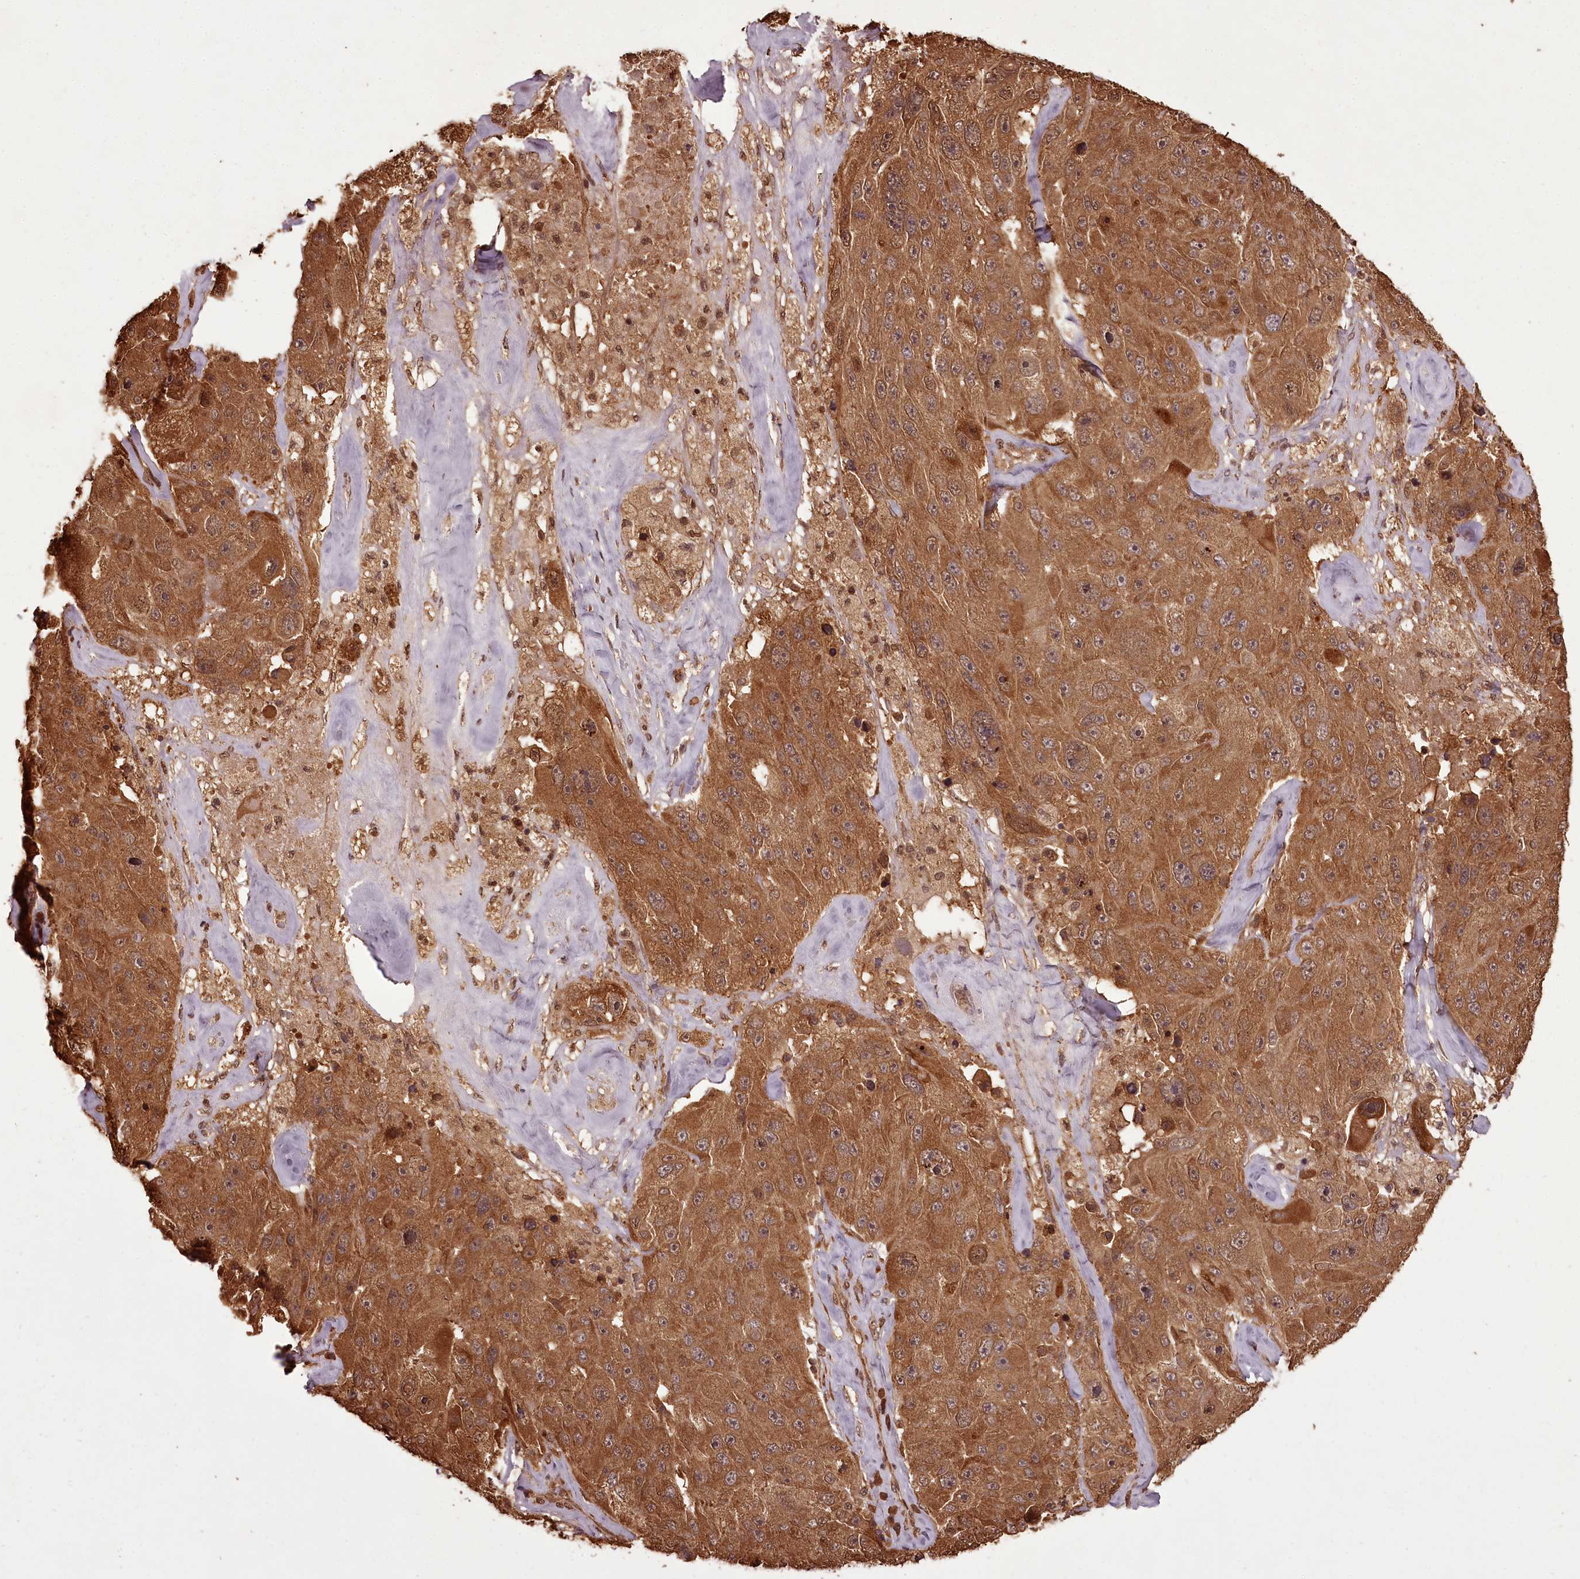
{"staining": {"intensity": "moderate", "quantity": ">75%", "location": "cytoplasmic/membranous"}, "tissue": "melanoma", "cell_type": "Tumor cells", "image_type": "cancer", "snomed": [{"axis": "morphology", "description": "Malignant melanoma, Metastatic site"}, {"axis": "topography", "description": "Lymph node"}], "caption": "Immunohistochemical staining of human malignant melanoma (metastatic site) demonstrates medium levels of moderate cytoplasmic/membranous protein expression in approximately >75% of tumor cells.", "gene": "NPRL2", "patient": {"sex": "male", "age": 62}}